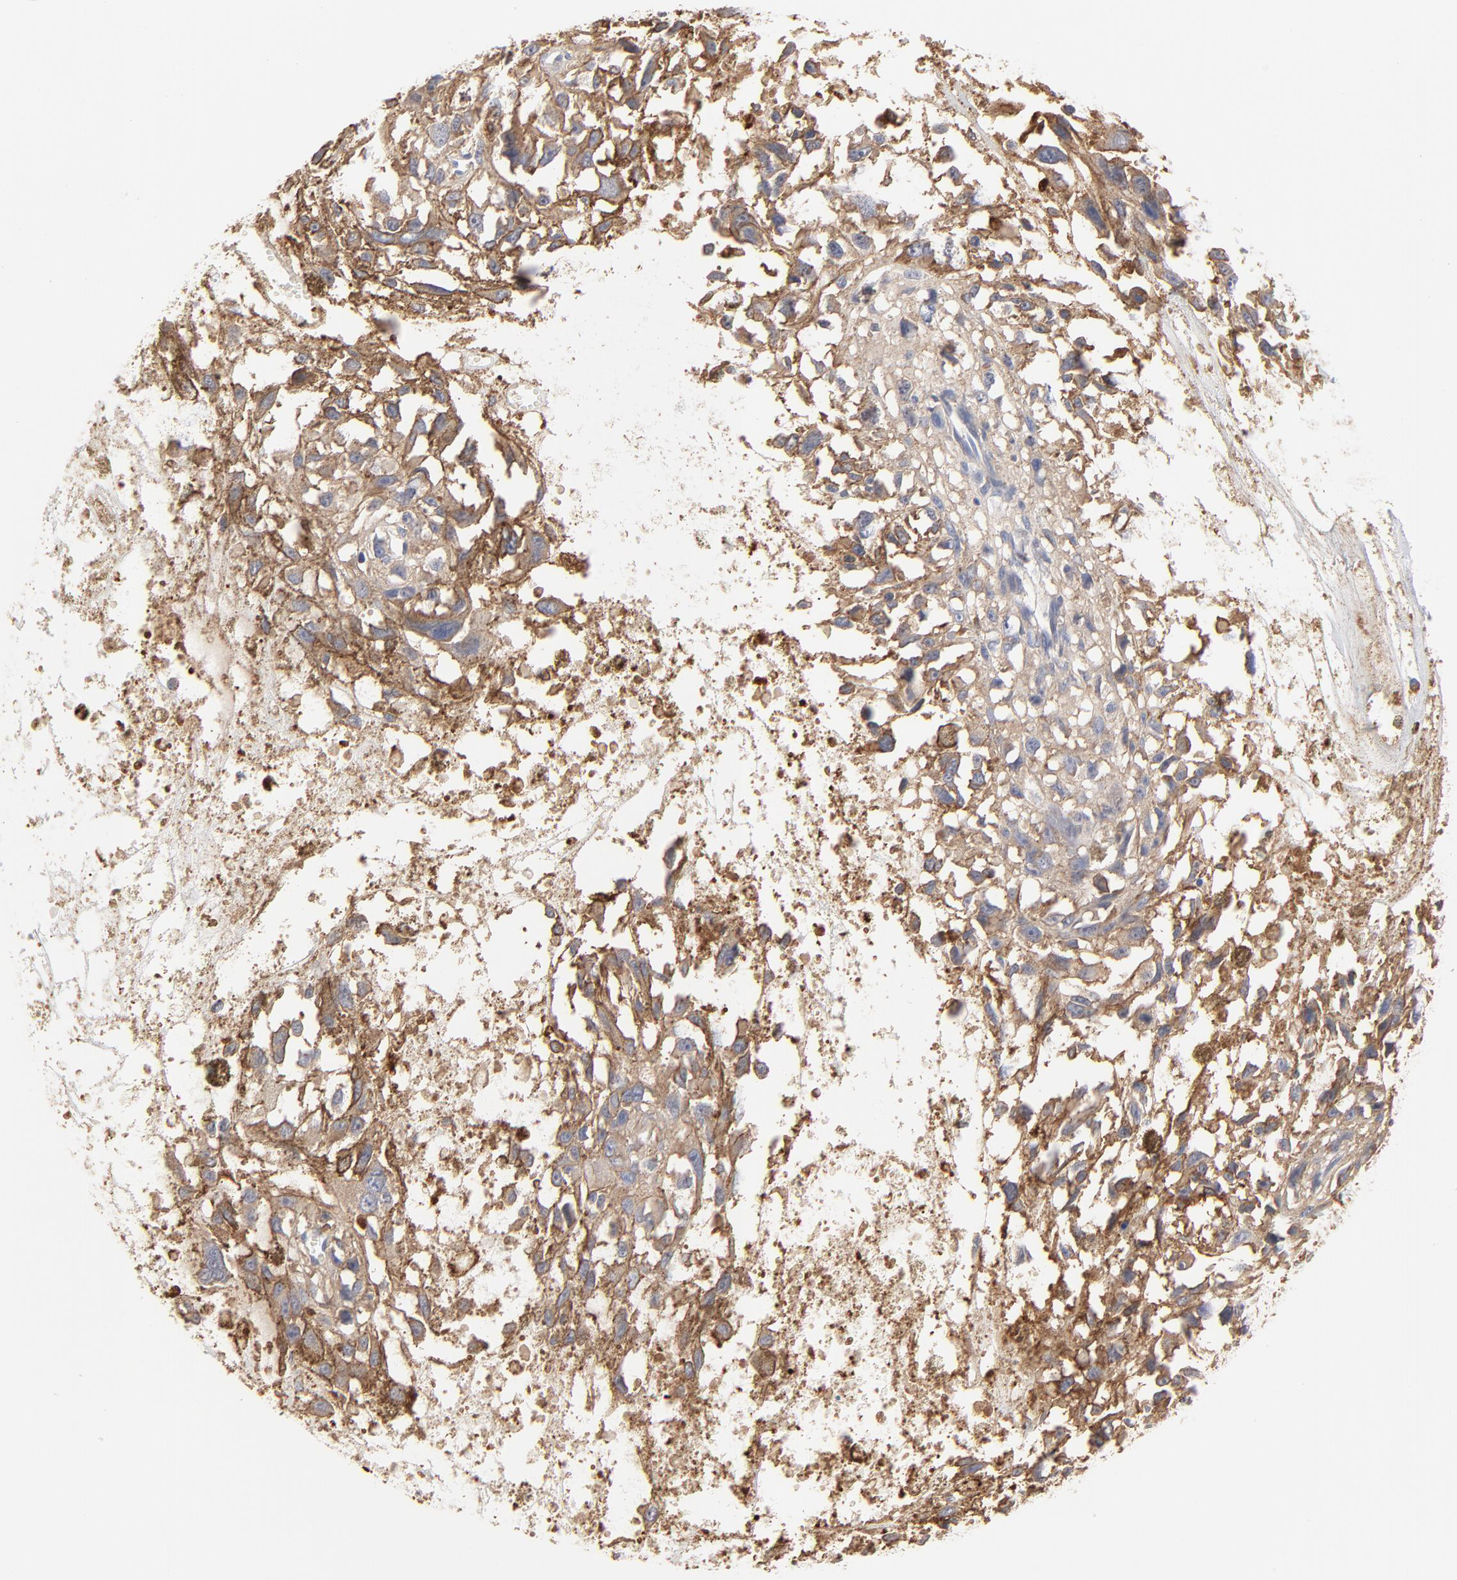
{"staining": {"intensity": "moderate", "quantity": "25%-75%", "location": "cytoplasmic/membranous"}, "tissue": "melanoma", "cell_type": "Tumor cells", "image_type": "cancer", "snomed": [{"axis": "morphology", "description": "Malignant melanoma, Metastatic site"}, {"axis": "topography", "description": "Lymph node"}], "caption": "Protein staining displays moderate cytoplasmic/membranous expression in about 25%-75% of tumor cells in malignant melanoma (metastatic site). The staining was performed using DAB, with brown indicating positive protein expression. Nuclei are stained blue with hematoxylin.", "gene": "SLC16A1", "patient": {"sex": "male", "age": 59}}